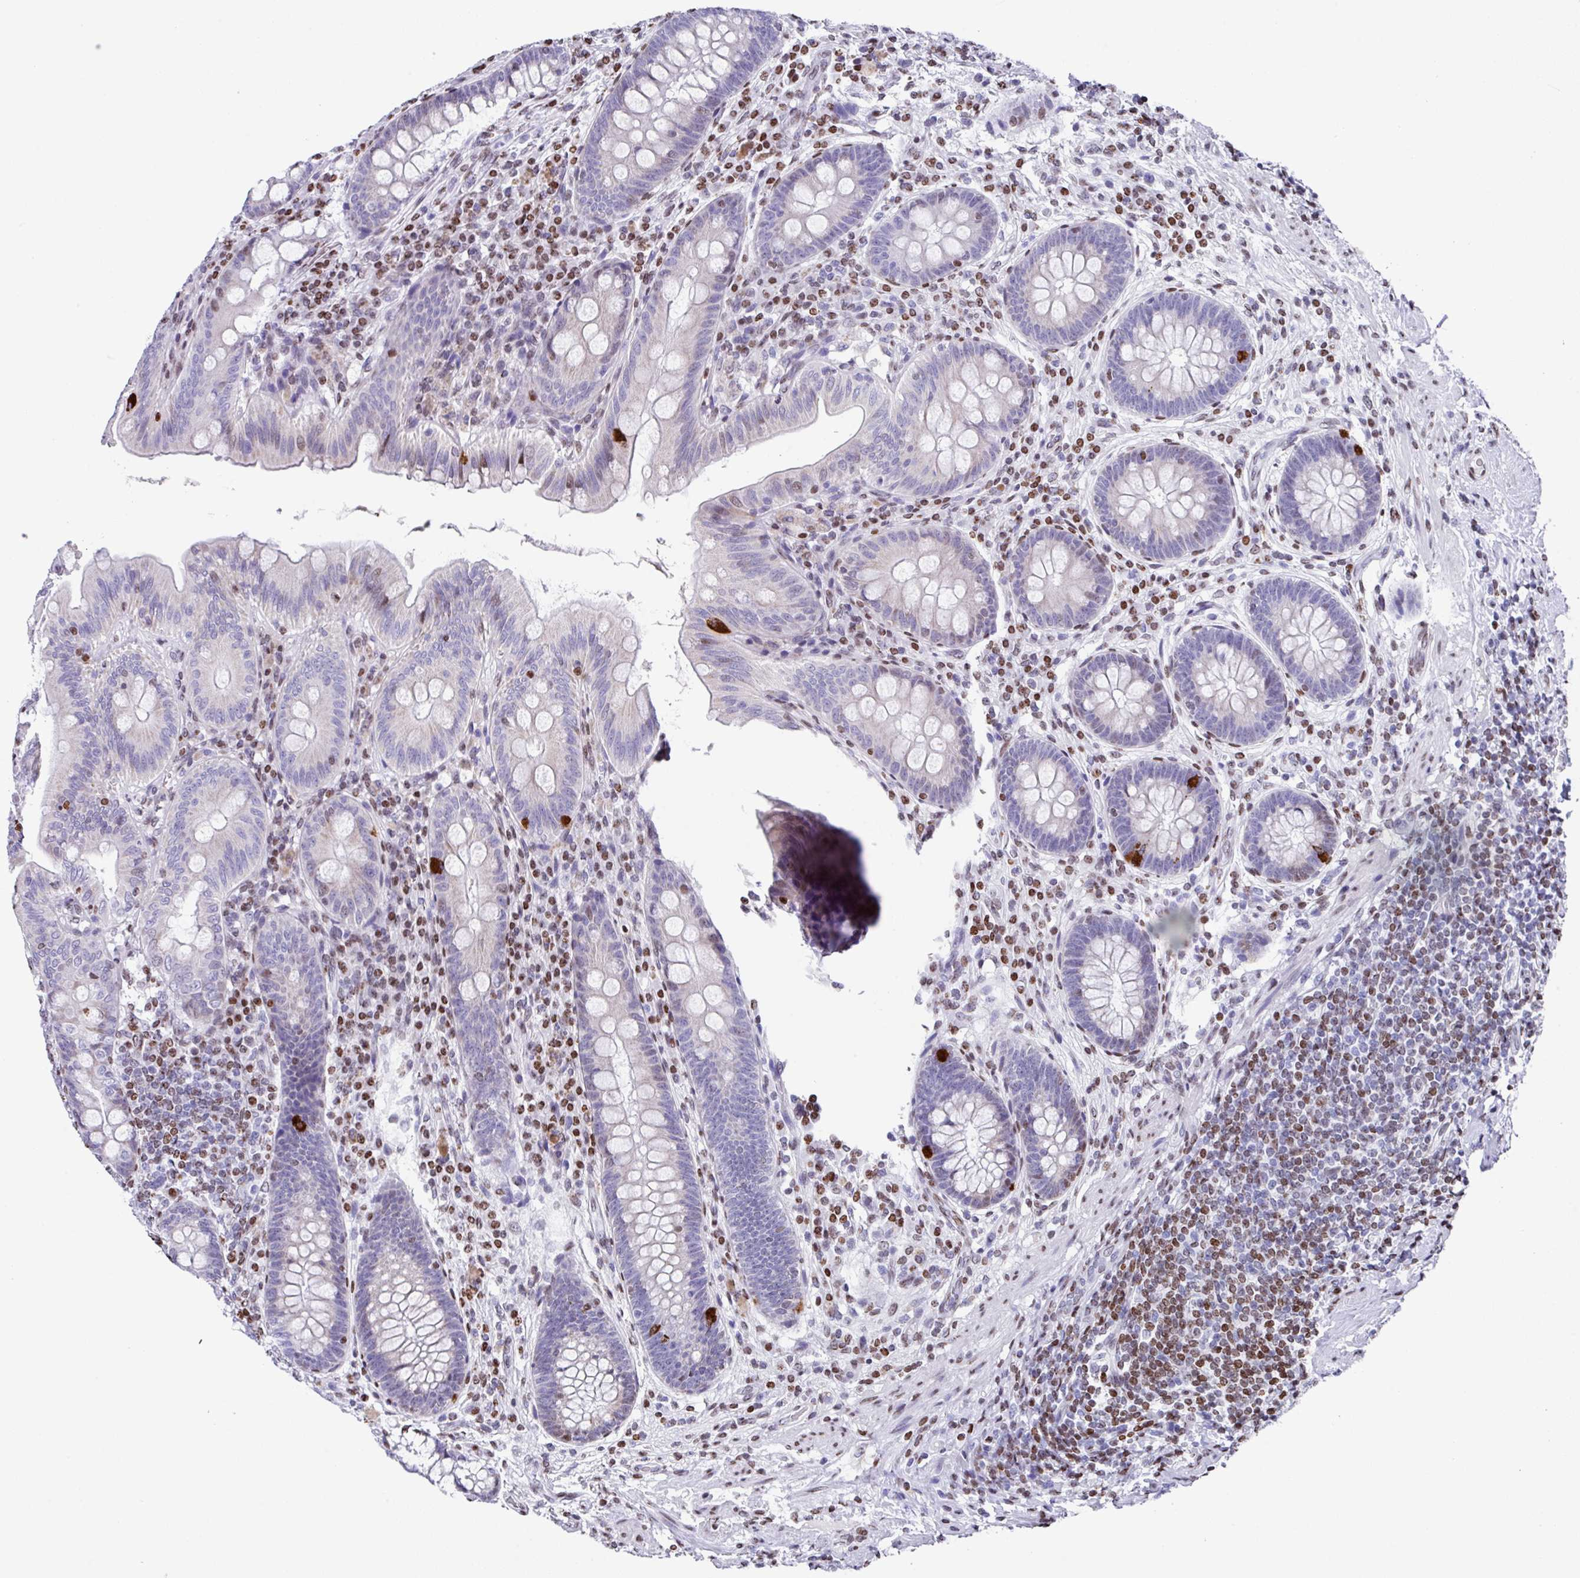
{"staining": {"intensity": "strong", "quantity": "<25%", "location": "cytoplasmic/membranous"}, "tissue": "appendix", "cell_type": "Glandular cells", "image_type": "normal", "snomed": [{"axis": "morphology", "description": "Normal tissue, NOS"}, {"axis": "topography", "description": "Appendix"}], "caption": "Immunohistochemistry of normal human appendix exhibits medium levels of strong cytoplasmic/membranous expression in approximately <25% of glandular cells. The staining was performed using DAB to visualize the protein expression in brown, while the nuclei were stained in blue with hematoxylin (Magnification: 20x).", "gene": "TCF3", "patient": {"sex": "male", "age": 71}}